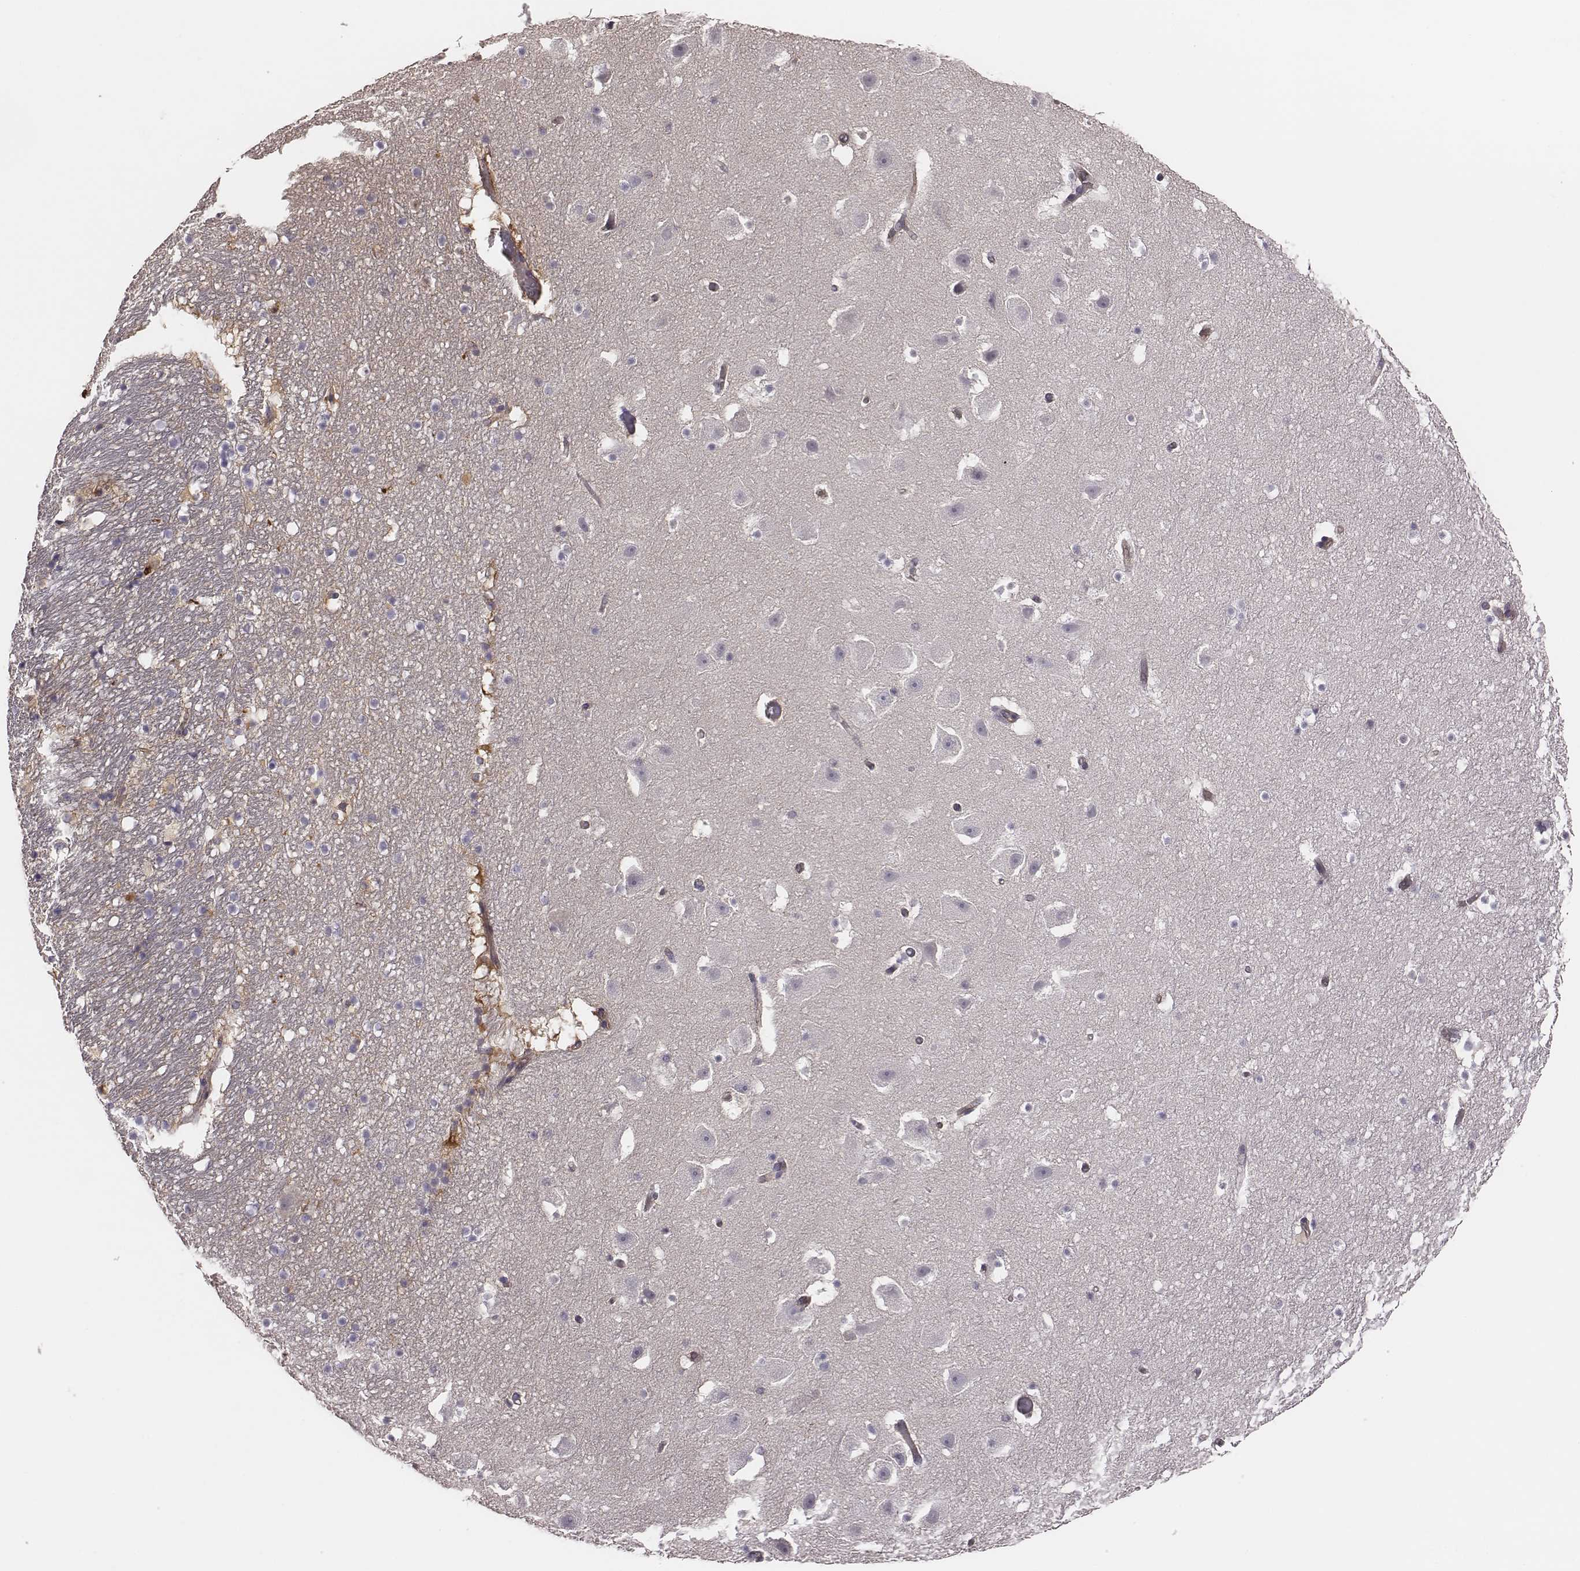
{"staining": {"intensity": "negative", "quantity": "none", "location": "none"}, "tissue": "hippocampus", "cell_type": "Glial cells", "image_type": "normal", "snomed": [{"axis": "morphology", "description": "Normal tissue, NOS"}, {"axis": "topography", "description": "Hippocampus"}], "caption": "High magnification brightfield microscopy of unremarkable hippocampus stained with DAB (brown) and counterstained with hematoxylin (blue): glial cells show no significant positivity. (IHC, brightfield microscopy, high magnification).", "gene": "SCARF1", "patient": {"sex": "male", "age": 26}}